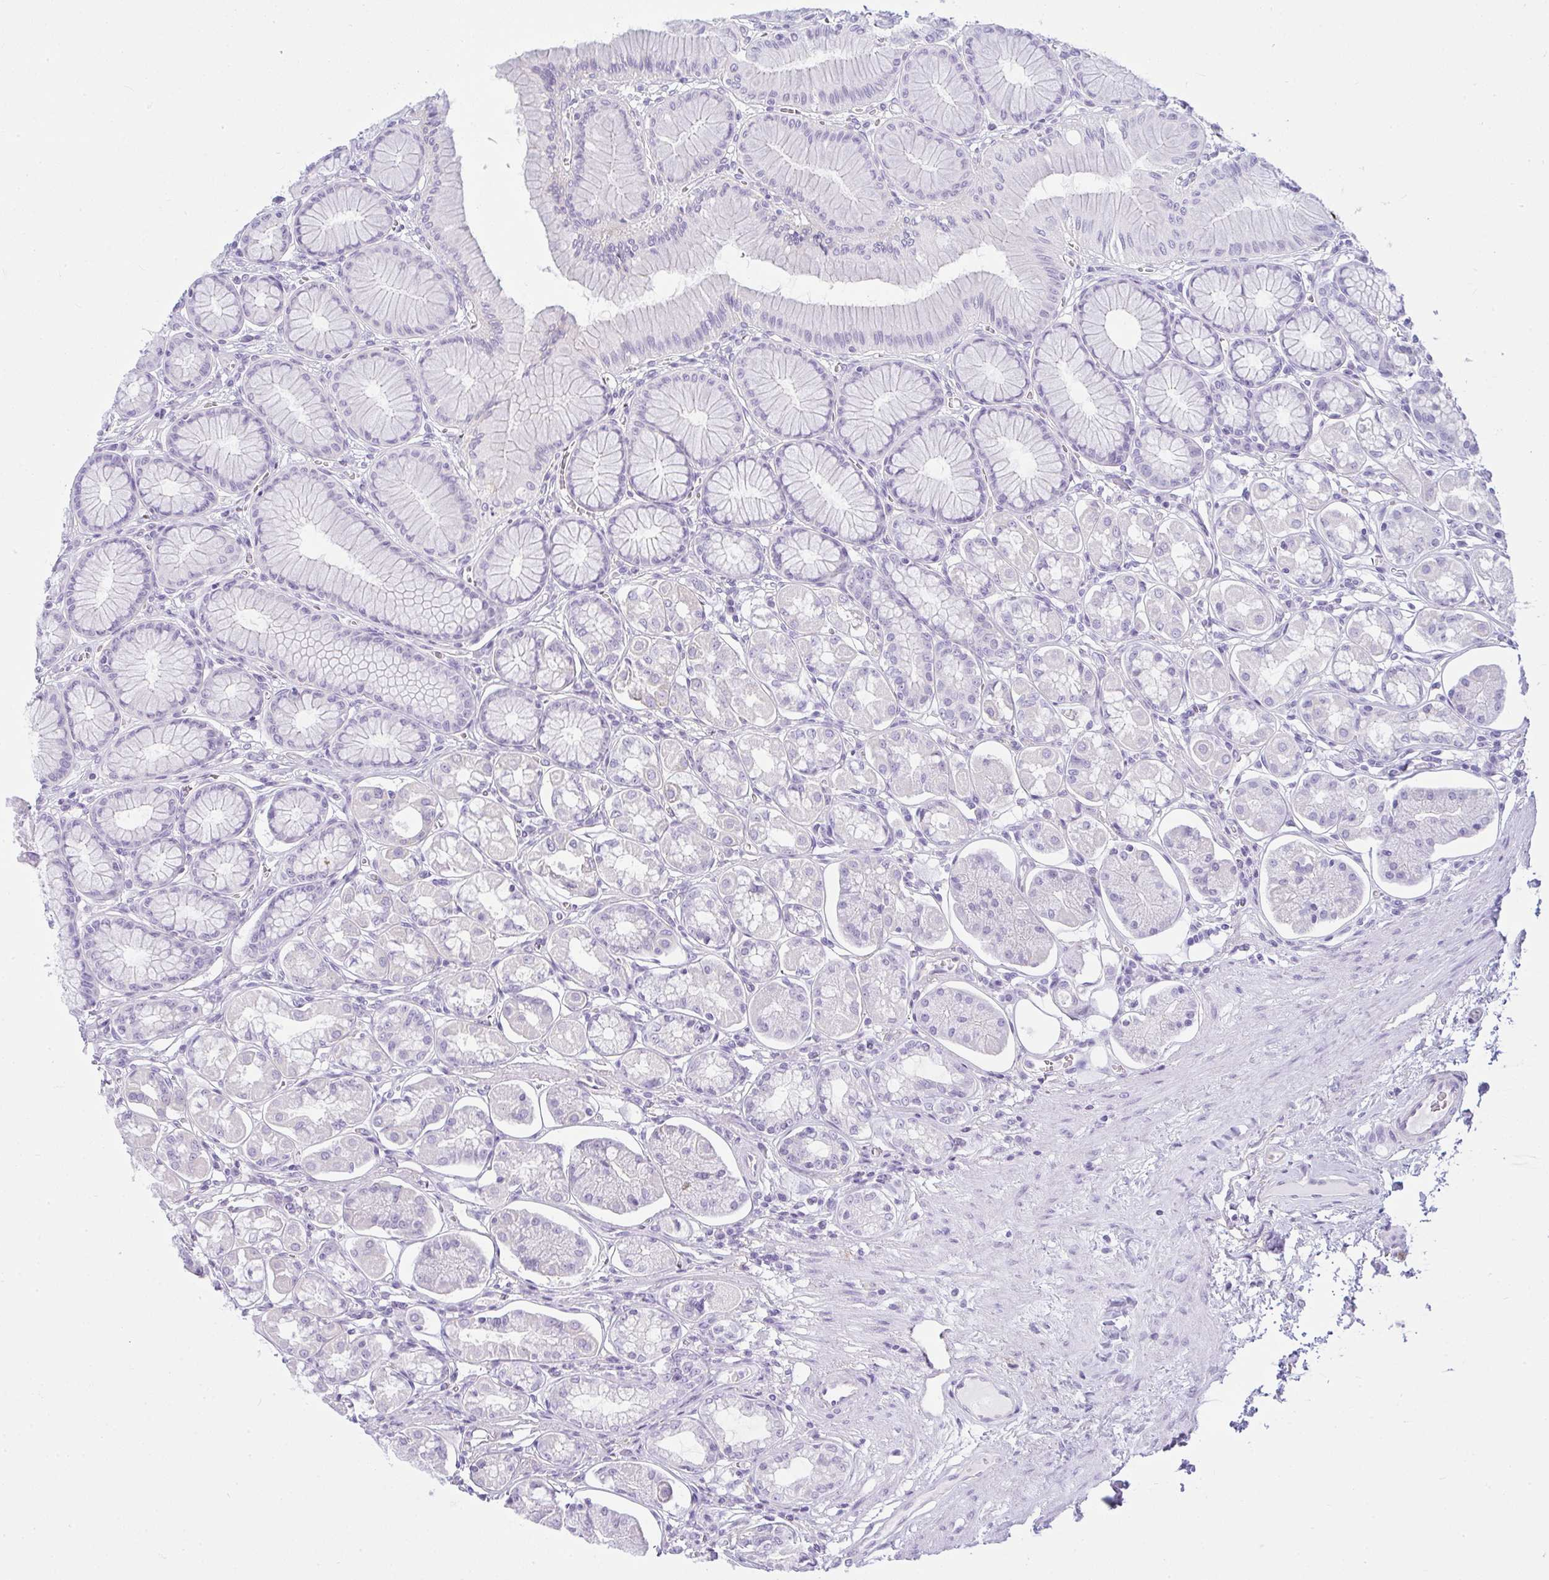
{"staining": {"intensity": "negative", "quantity": "none", "location": "none"}, "tissue": "stomach", "cell_type": "Glandular cells", "image_type": "normal", "snomed": [{"axis": "morphology", "description": "Normal tissue, NOS"}, {"axis": "topography", "description": "Stomach"}, {"axis": "topography", "description": "Stomach, lower"}], "caption": "Photomicrograph shows no significant protein positivity in glandular cells of benign stomach. (Stains: DAB immunohistochemistry (IHC) with hematoxylin counter stain, Microscopy: brightfield microscopy at high magnification).", "gene": "RASL10A", "patient": {"sex": "male", "age": 76}}